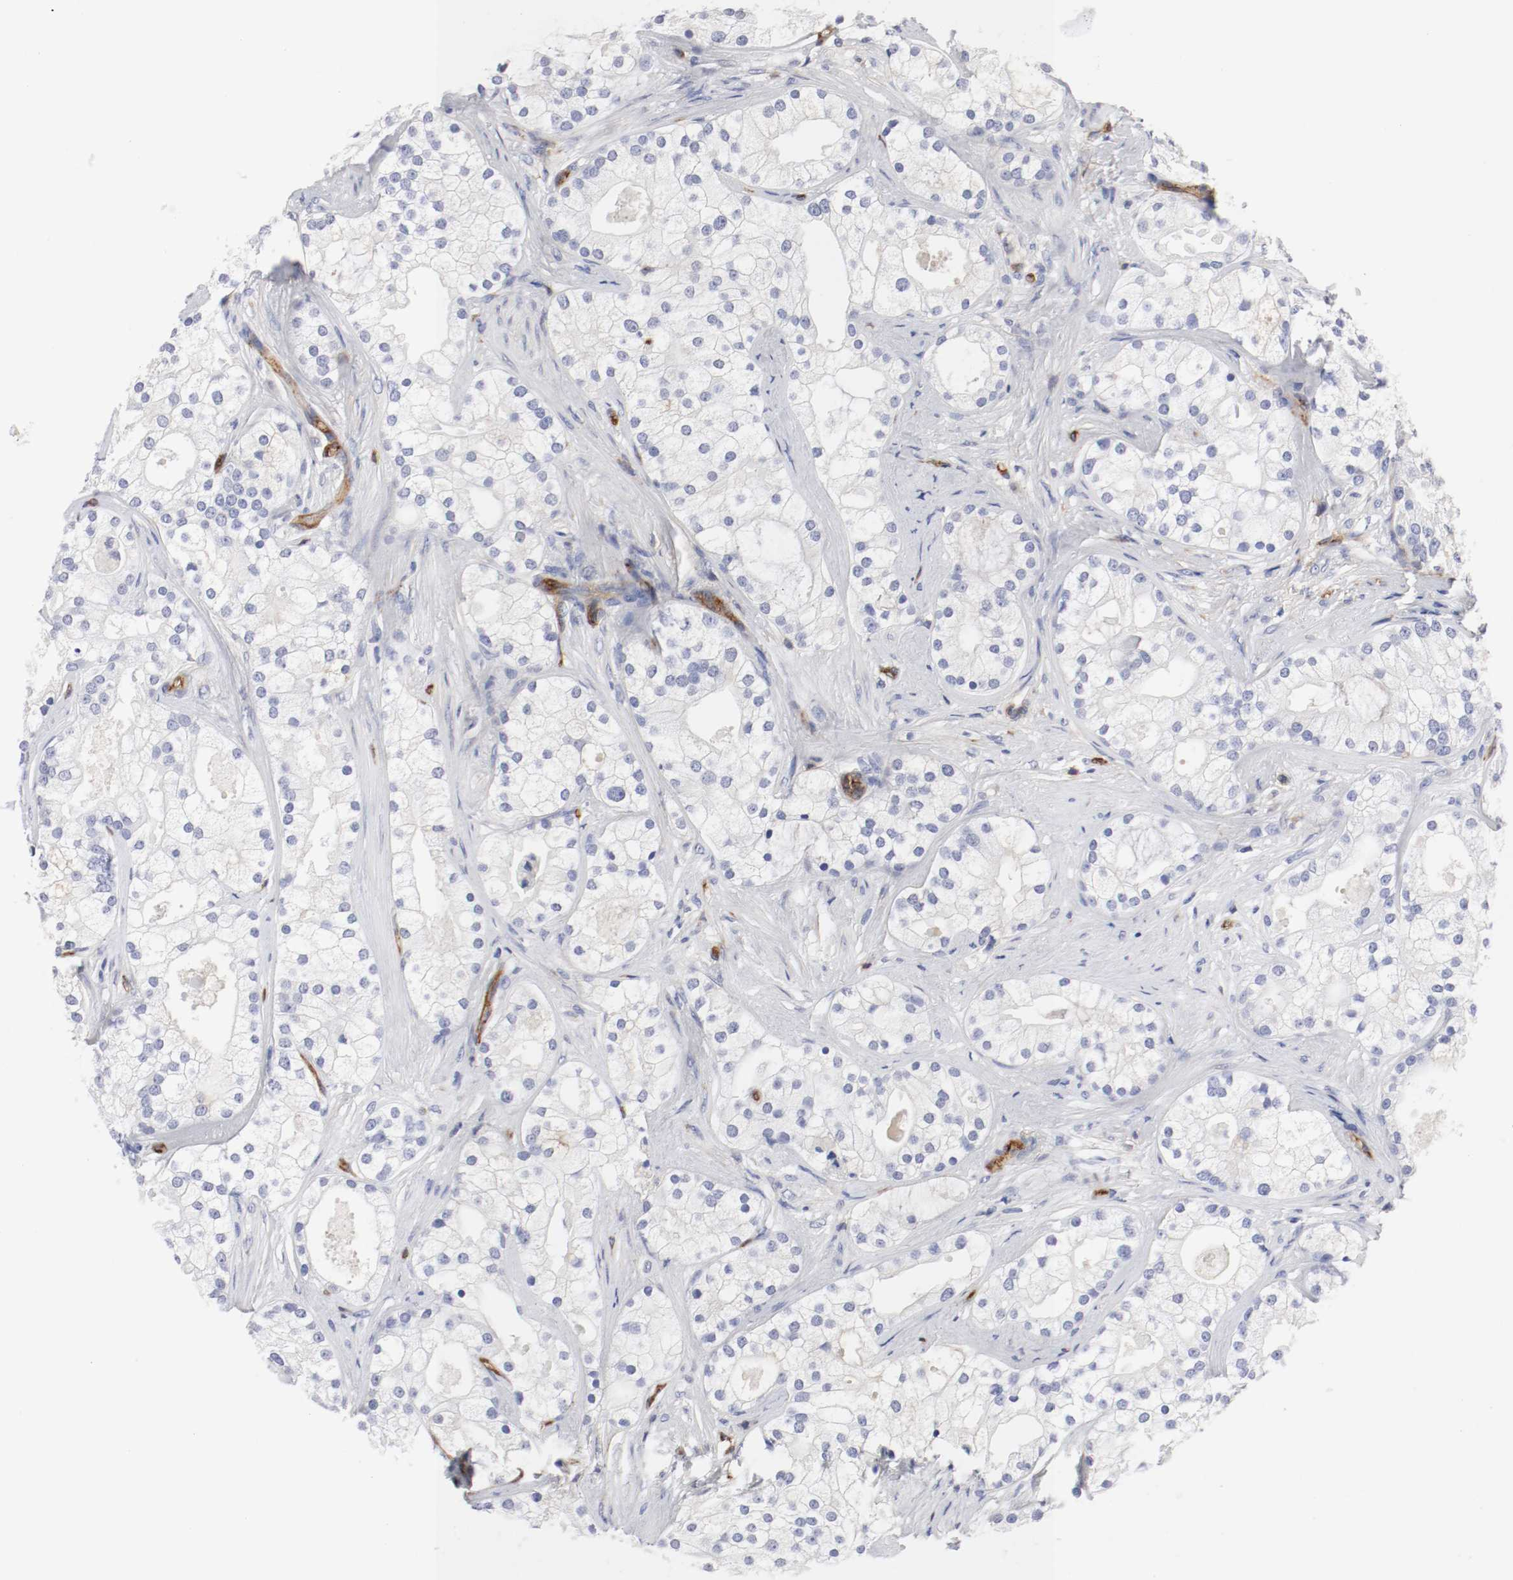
{"staining": {"intensity": "weak", "quantity": "<25%", "location": "cytoplasmic/membranous"}, "tissue": "prostate cancer", "cell_type": "Tumor cells", "image_type": "cancer", "snomed": [{"axis": "morphology", "description": "Adenocarcinoma, Low grade"}, {"axis": "topography", "description": "Prostate"}], "caption": "A micrograph of human low-grade adenocarcinoma (prostate) is negative for staining in tumor cells.", "gene": "IFITM1", "patient": {"sex": "male", "age": 58}}